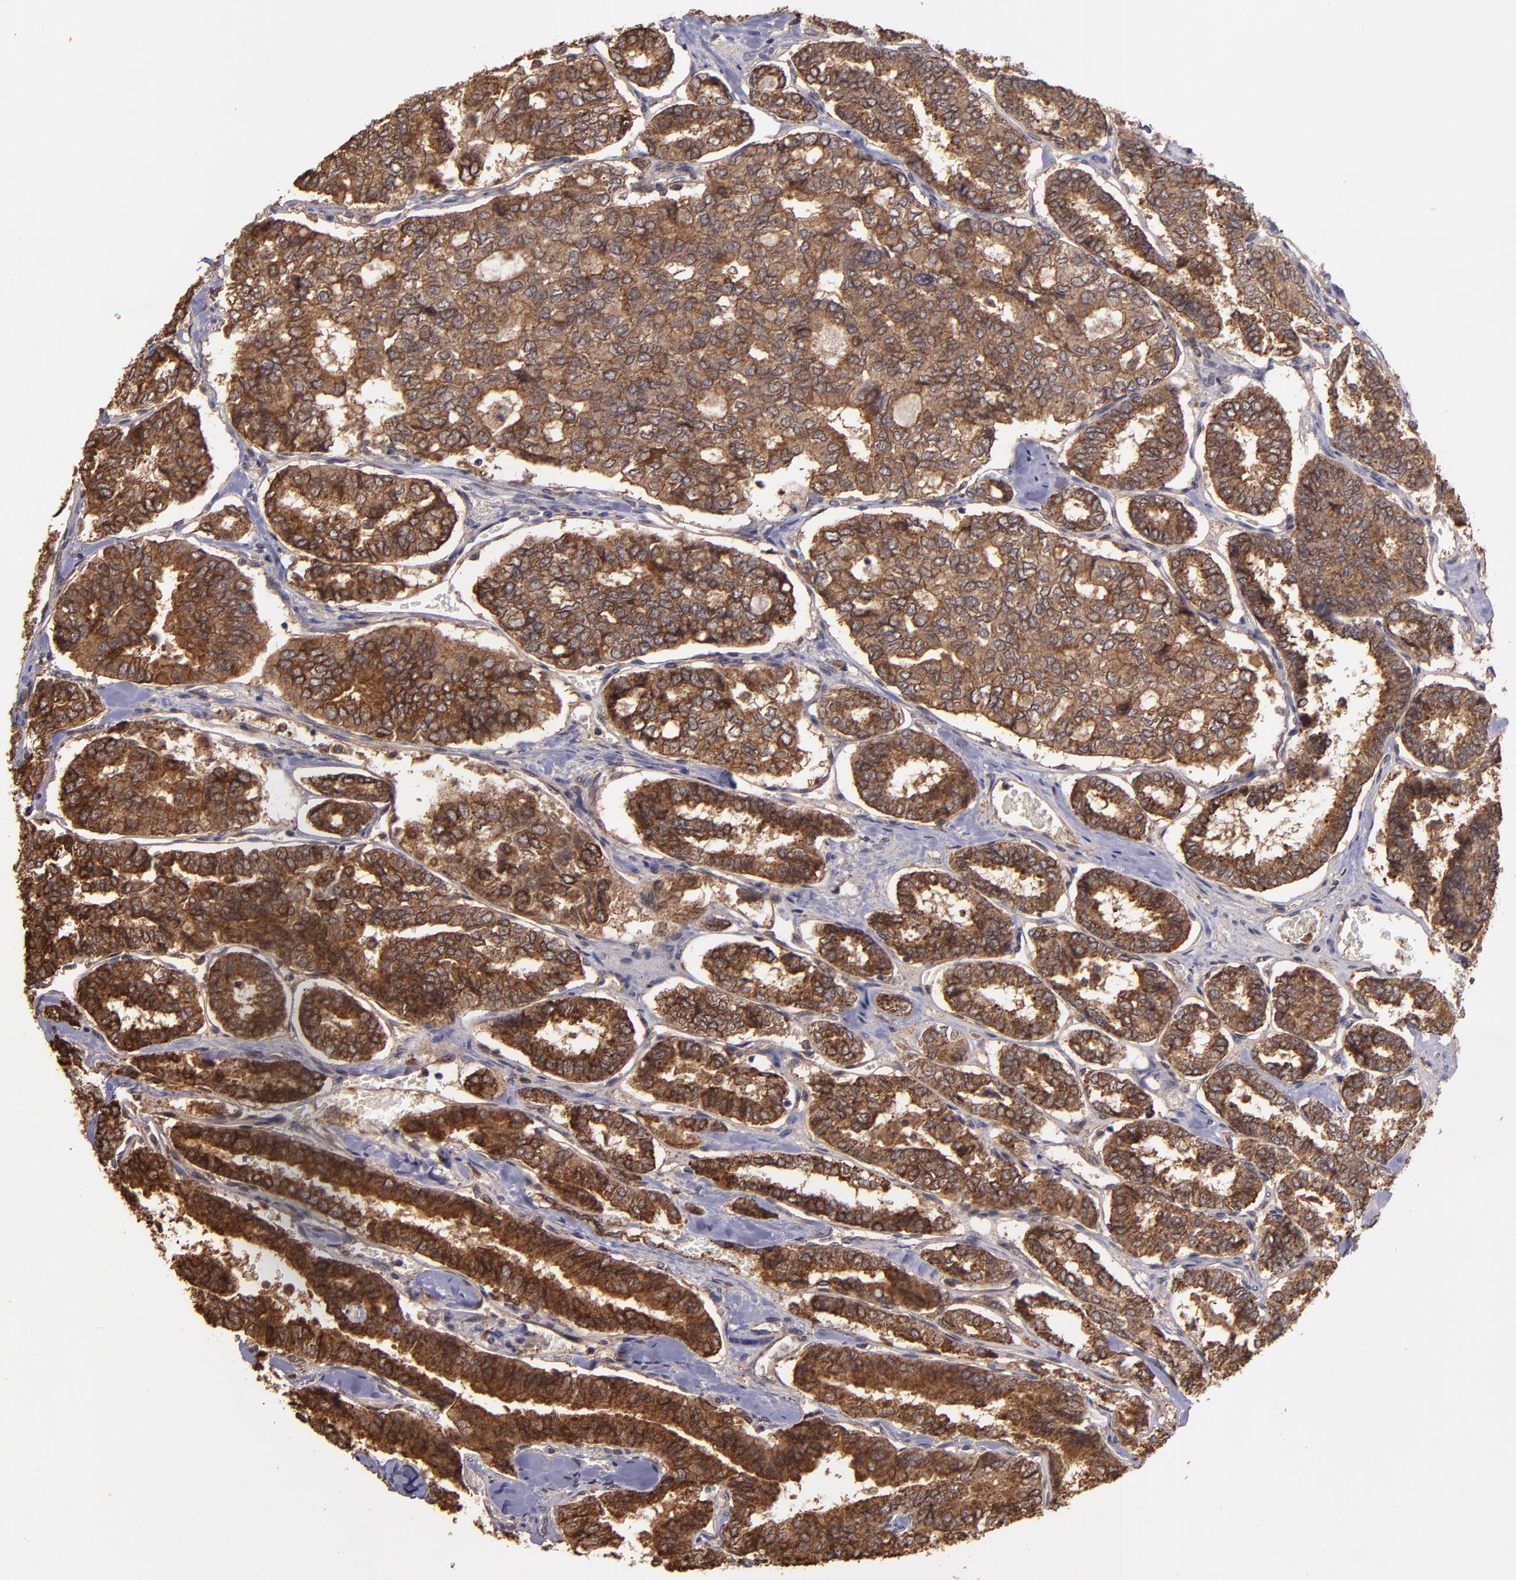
{"staining": {"intensity": "strong", "quantity": ">75%", "location": "cytoplasmic/membranous"}, "tissue": "thyroid cancer", "cell_type": "Tumor cells", "image_type": "cancer", "snomed": [{"axis": "morphology", "description": "Papillary adenocarcinoma, NOS"}, {"axis": "topography", "description": "Thyroid gland"}], "caption": "Tumor cells exhibit high levels of strong cytoplasmic/membranous positivity in approximately >75% of cells in human thyroid papillary adenocarcinoma.", "gene": "SIPA1L1", "patient": {"sex": "female", "age": 35}}